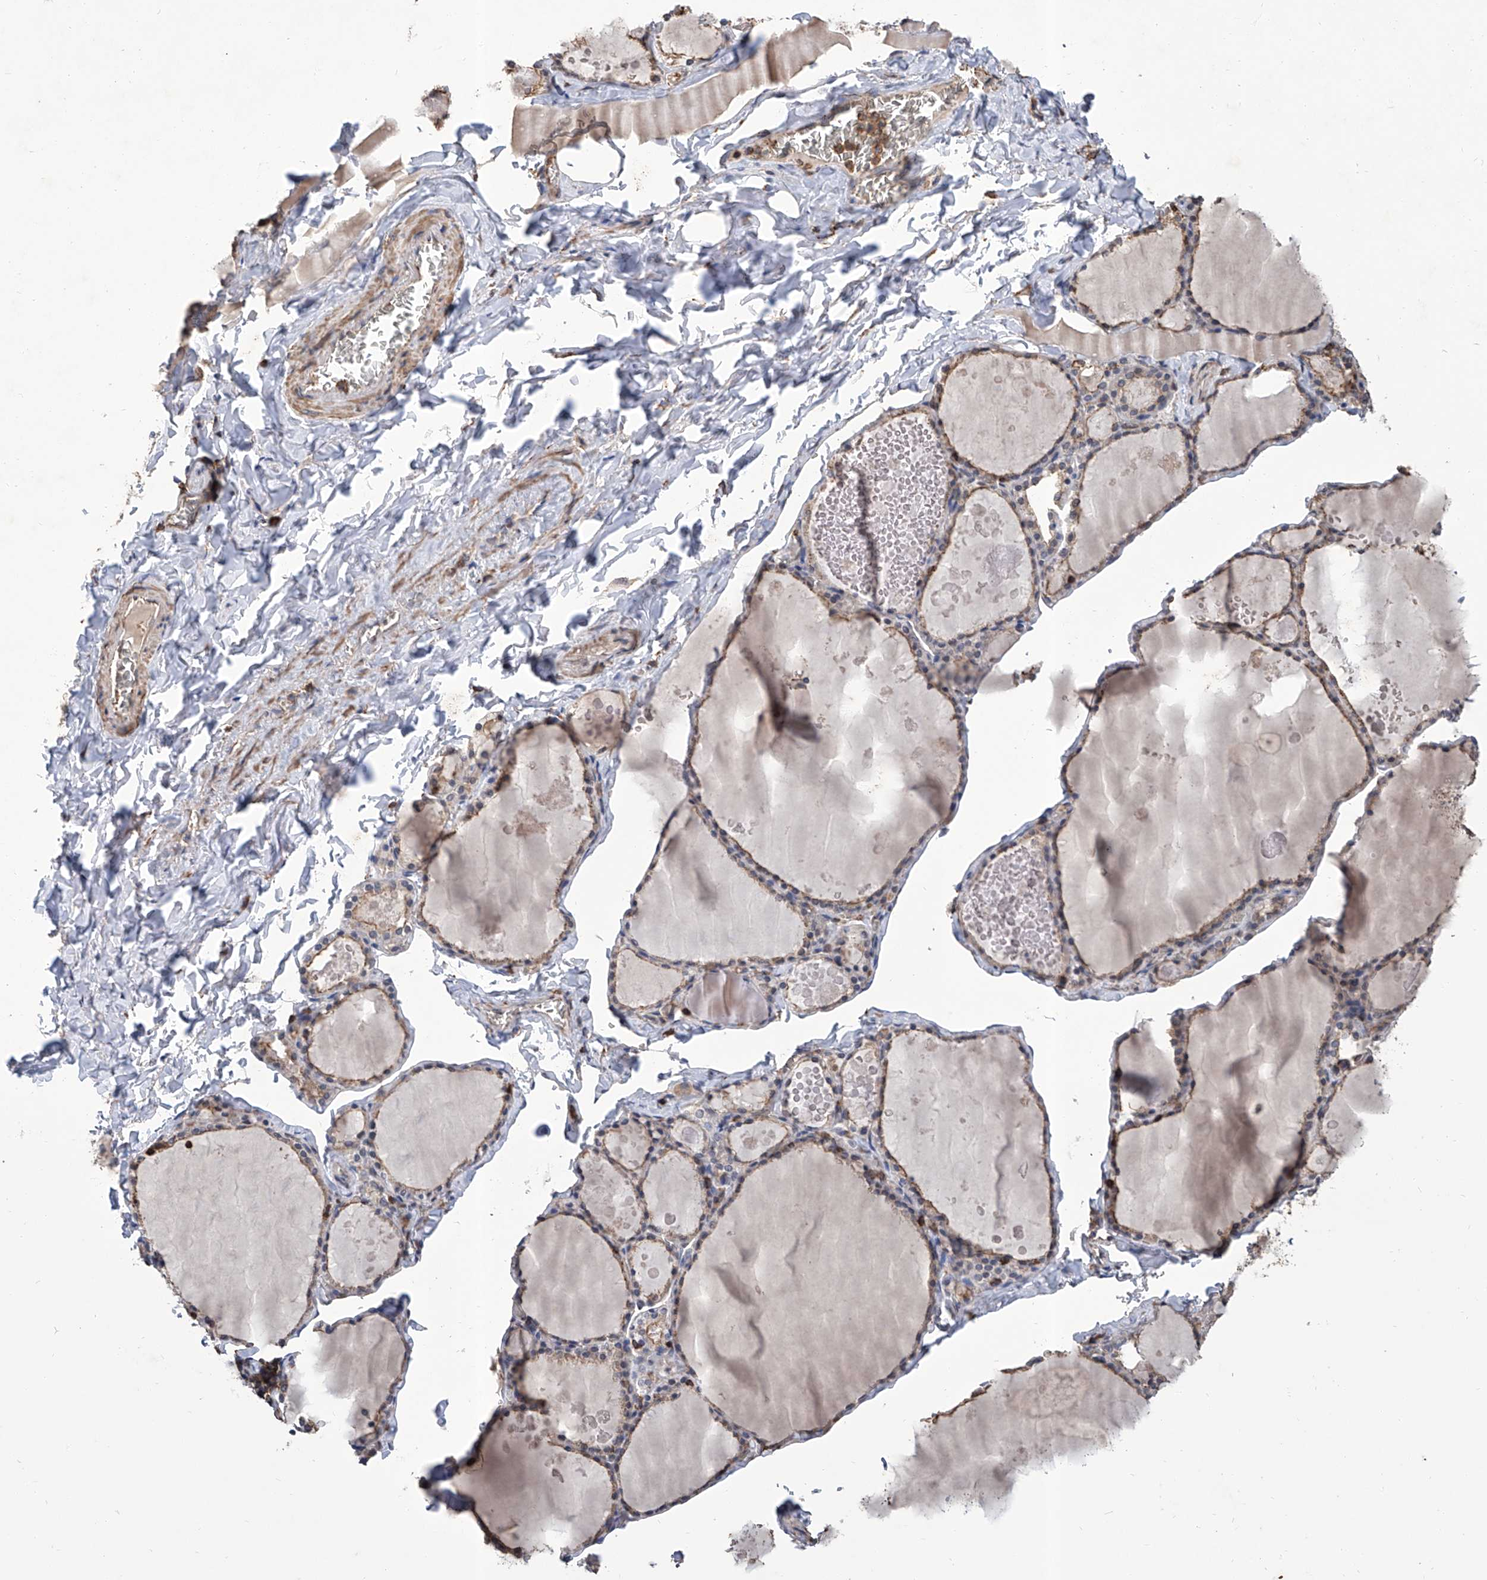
{"staining": {"intensity": "weak", "quantity": ">75%", "location": "cytoplasmic/membranous"}, "tissue": "thyroid gland", "cell_type": "Glandular cells", "image_type": "normal", "snomed": [{"axis": "morphology", "description": "Normal tissue, NOS"}, {"axis": "topography", "description": "Thyroid gland"}], "caption": "Immunohistochemistry (DAB (3,3'-diaminobenzidine)) staining of benign thyroid gland displays weak cytoplasmic/membranous protein staining in about >75% of glandular cells.", "gene": "GPT", "patient": {"sex": "male", "age": 56}}